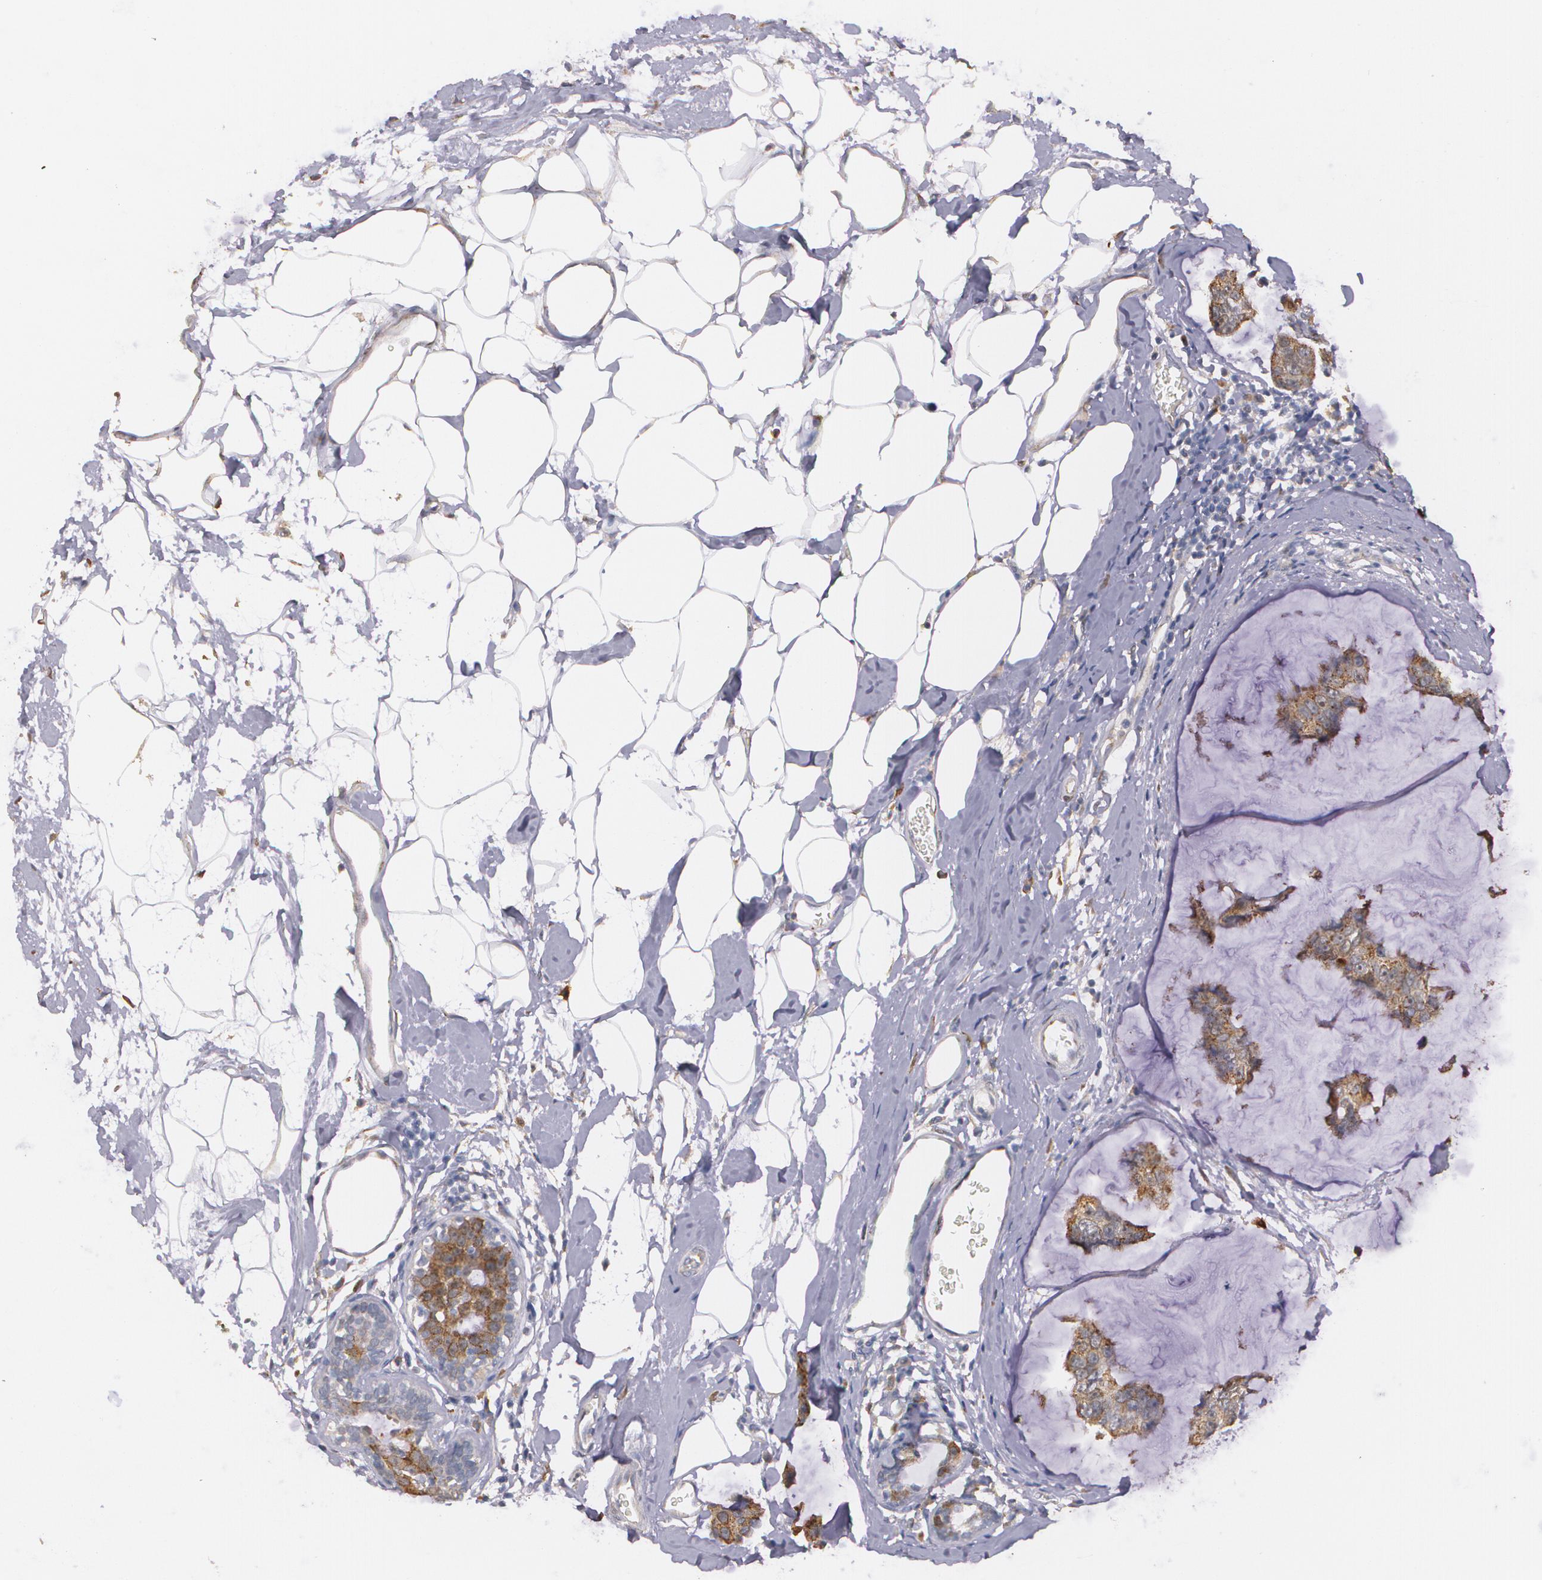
{"staining": {"intensity": "moderate", "quantity": ">75%", "location": "cytoplasmic/membranous"}, "tissue": "breast cancer", "cell_type": "Tumor cells", "image_type": "cancer", "snomed": [{"axis": "morphology", "description": "Normal tissue, NOS"}, {"axis": "morphology", "description": "Duct carcinoma"}, {"axis": "topography", "description": "Breast"}], "caption": "Tumor cells exhibit medium levels of moderate cytoplasmic/membranous staining in about >75% of cells in infiltrating ductal carcinoma (breast). Ihc stains the protein of interest in brown and the nuclei are stained blue.", "gene": "ATF3", "patient": {"sex": "female", "age": 50}}